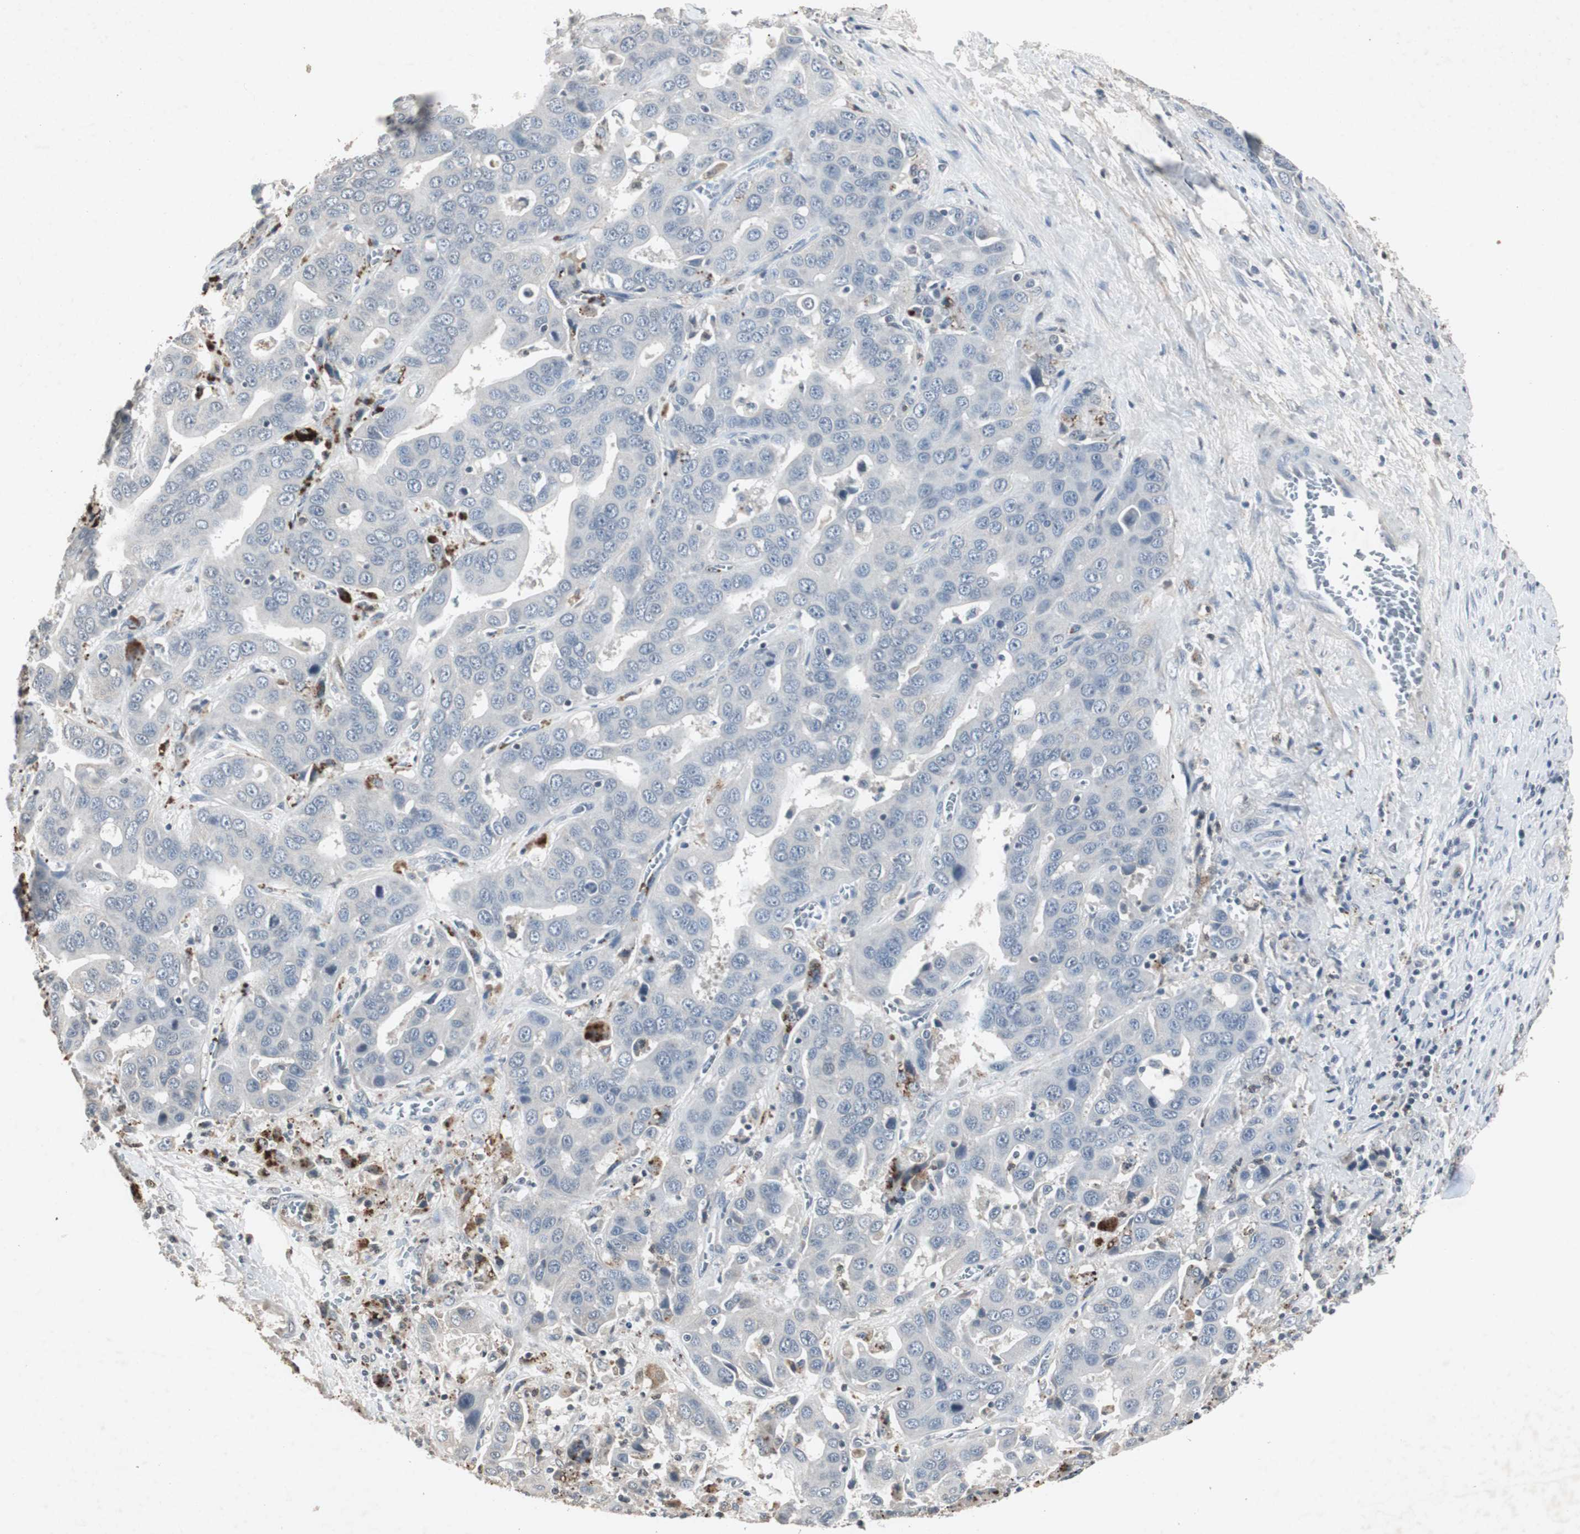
{"staining": {"intensity": "negative", "quantity": "none", "location": "none"}, "tissue": "liver cancer", "cell_type": "Tumor cells", "image_type": "cancer", "snomed": [{"axis": "morphology", "description": "Cholangiocarcinoma"}, {"axis": "topography", "description": "Liver"}], "caption": "There is no significant expression in tumor cells of liver cancer (cholangiocarcinoma).", "gene": "ADNP2", "patient": {"sex": "female", "age": 52}}